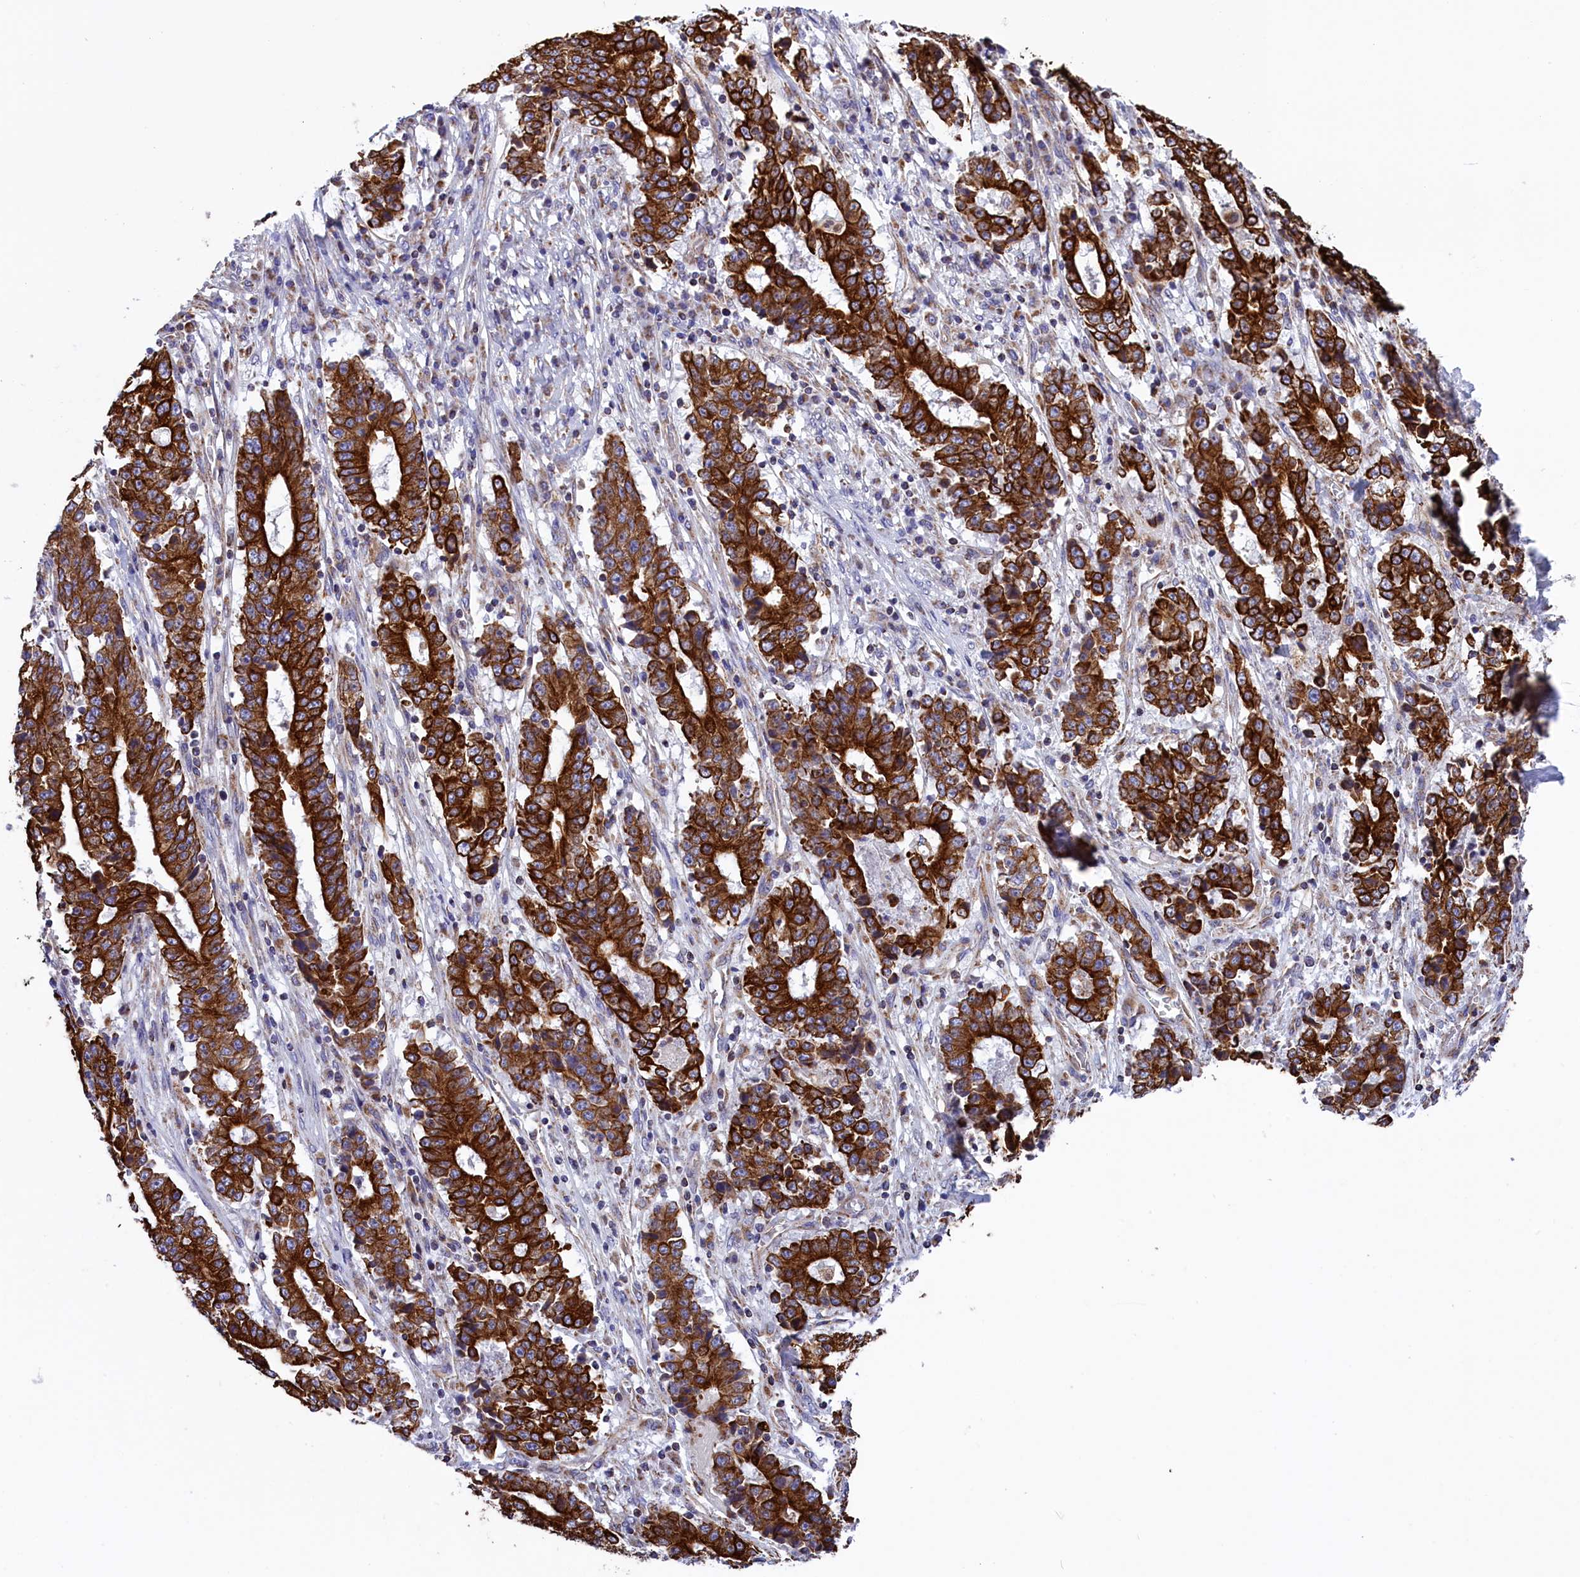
{"staining": {"intensity": "strong", "quantity": ">75%", "location": "cytoplasmic/membranous"}, "tissue": "stomach cancer", "cell_type": "Tumor cells", "image_type": "cancer", "snomed": [{"axis": "morphology", "description": "Adenocarcinoma, NOS"}, {"axis": "topography", "description": "Stomach"}], "caption": "Immunohistochemistry image of neoplastic tissue: stomach adenocarcinoma stained using immunohistochemistry reveals high levels of strong protein expression localized specifically in the cytoplasmic/membranous of tumor cells, appearing as a cytoplasmic/membranous brown color.", "gene": "GATB", "patient": {"sex": "male", "age": 59}}